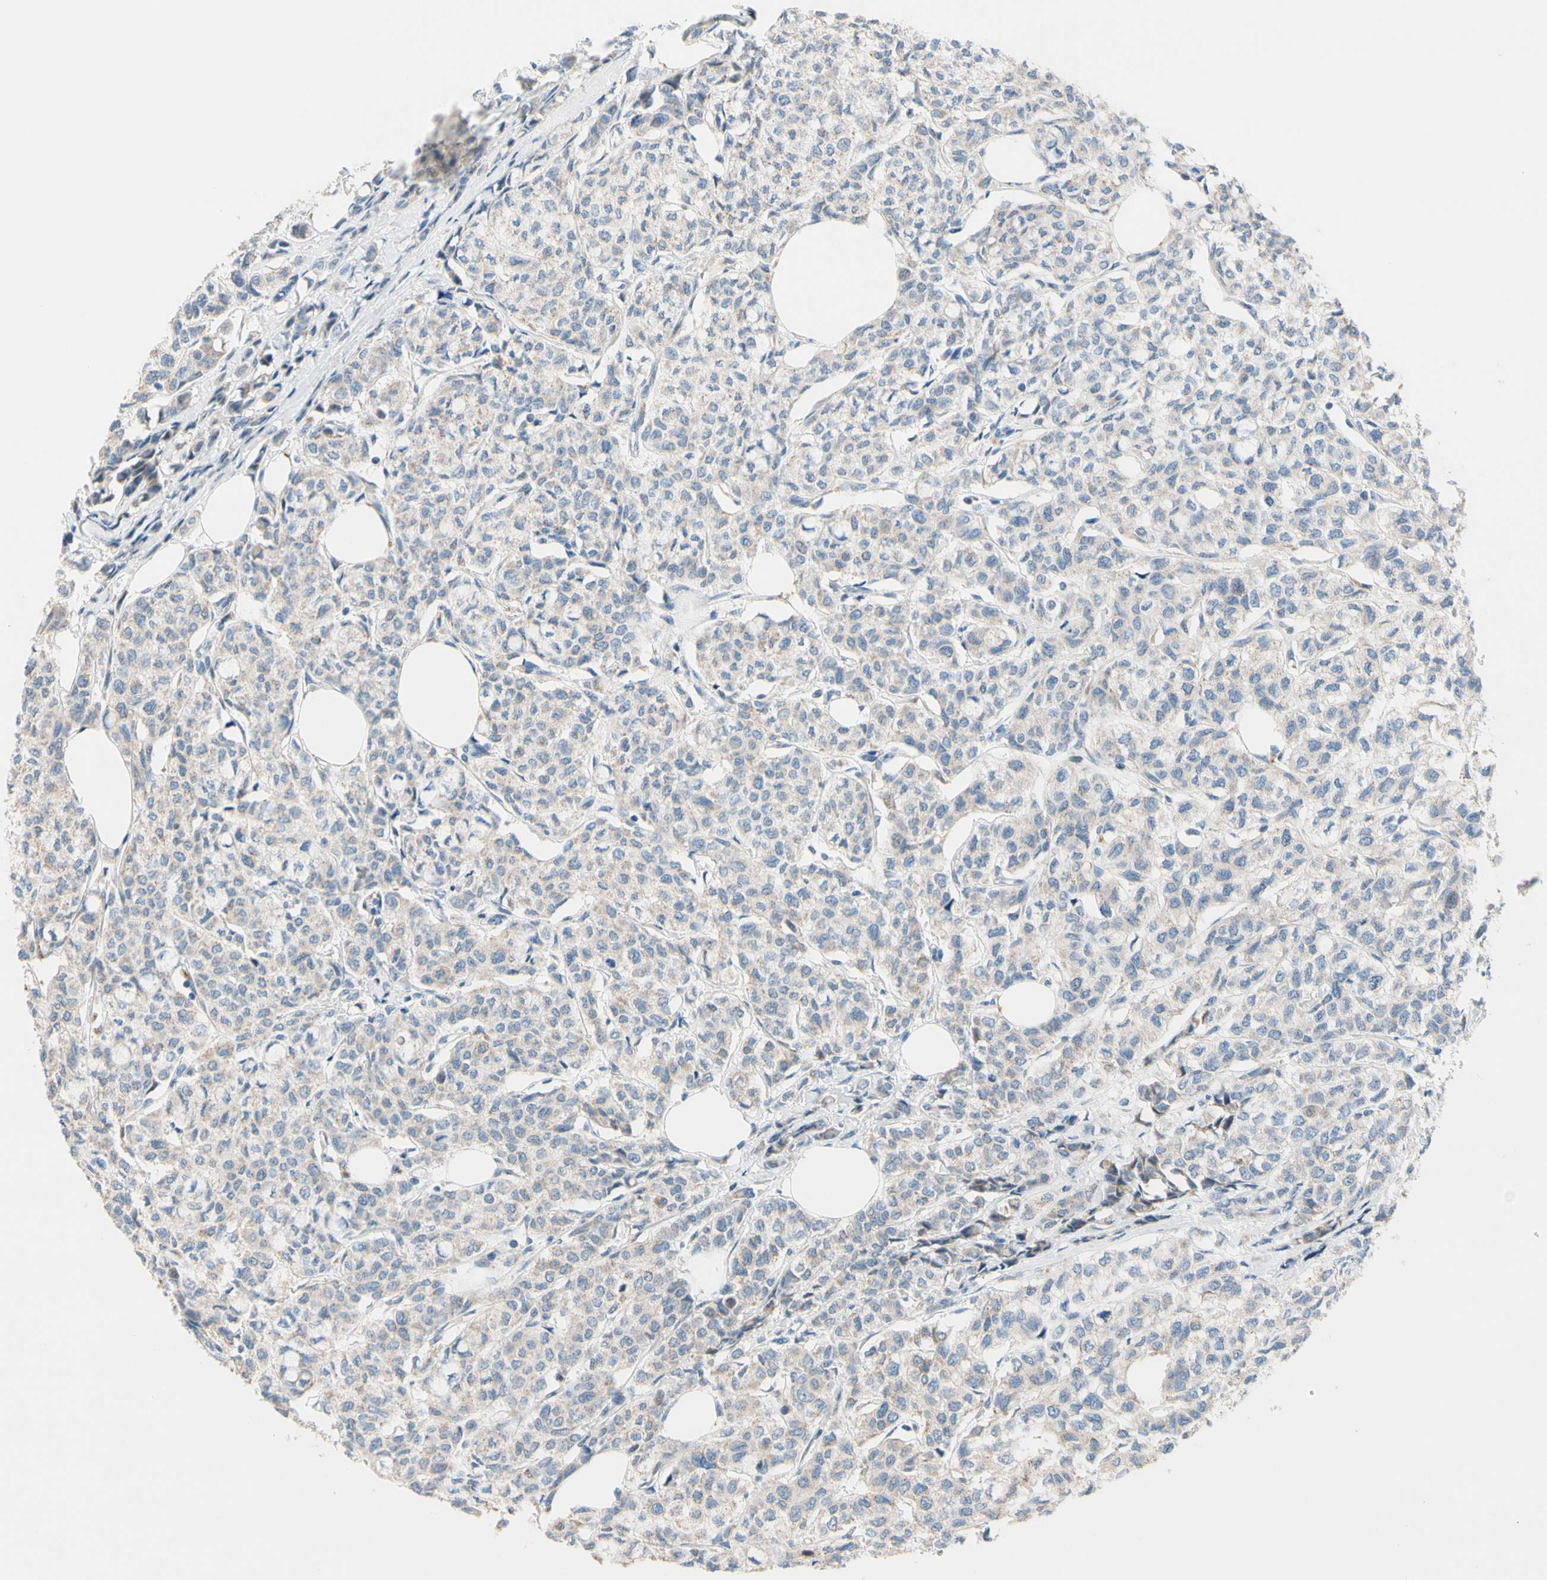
{"staining": {"intensity": "weak", "quantity": ">75%", "location": "cytoplasmic/membranous"}, "tissue": "breast cancer", "cell_type": "Tumor cells", "image_type": "cancer", "snomed": [{"axis": "morphology", "description": "Lobular carcinoma"}, {"axis": "topography", "description": "Breast"}], "caption": "IHC histopathology image of neoplastic tissue: human breast cancer stained using IHC demonstrates low levels of weak protein expression localized specifically in the cytoplasmic/membranous of tumor cells, appearing as a cytoplasmic/membranous brown color.", "gene": "EPHA3", "patient": {"sex": "female", "age": 60}}